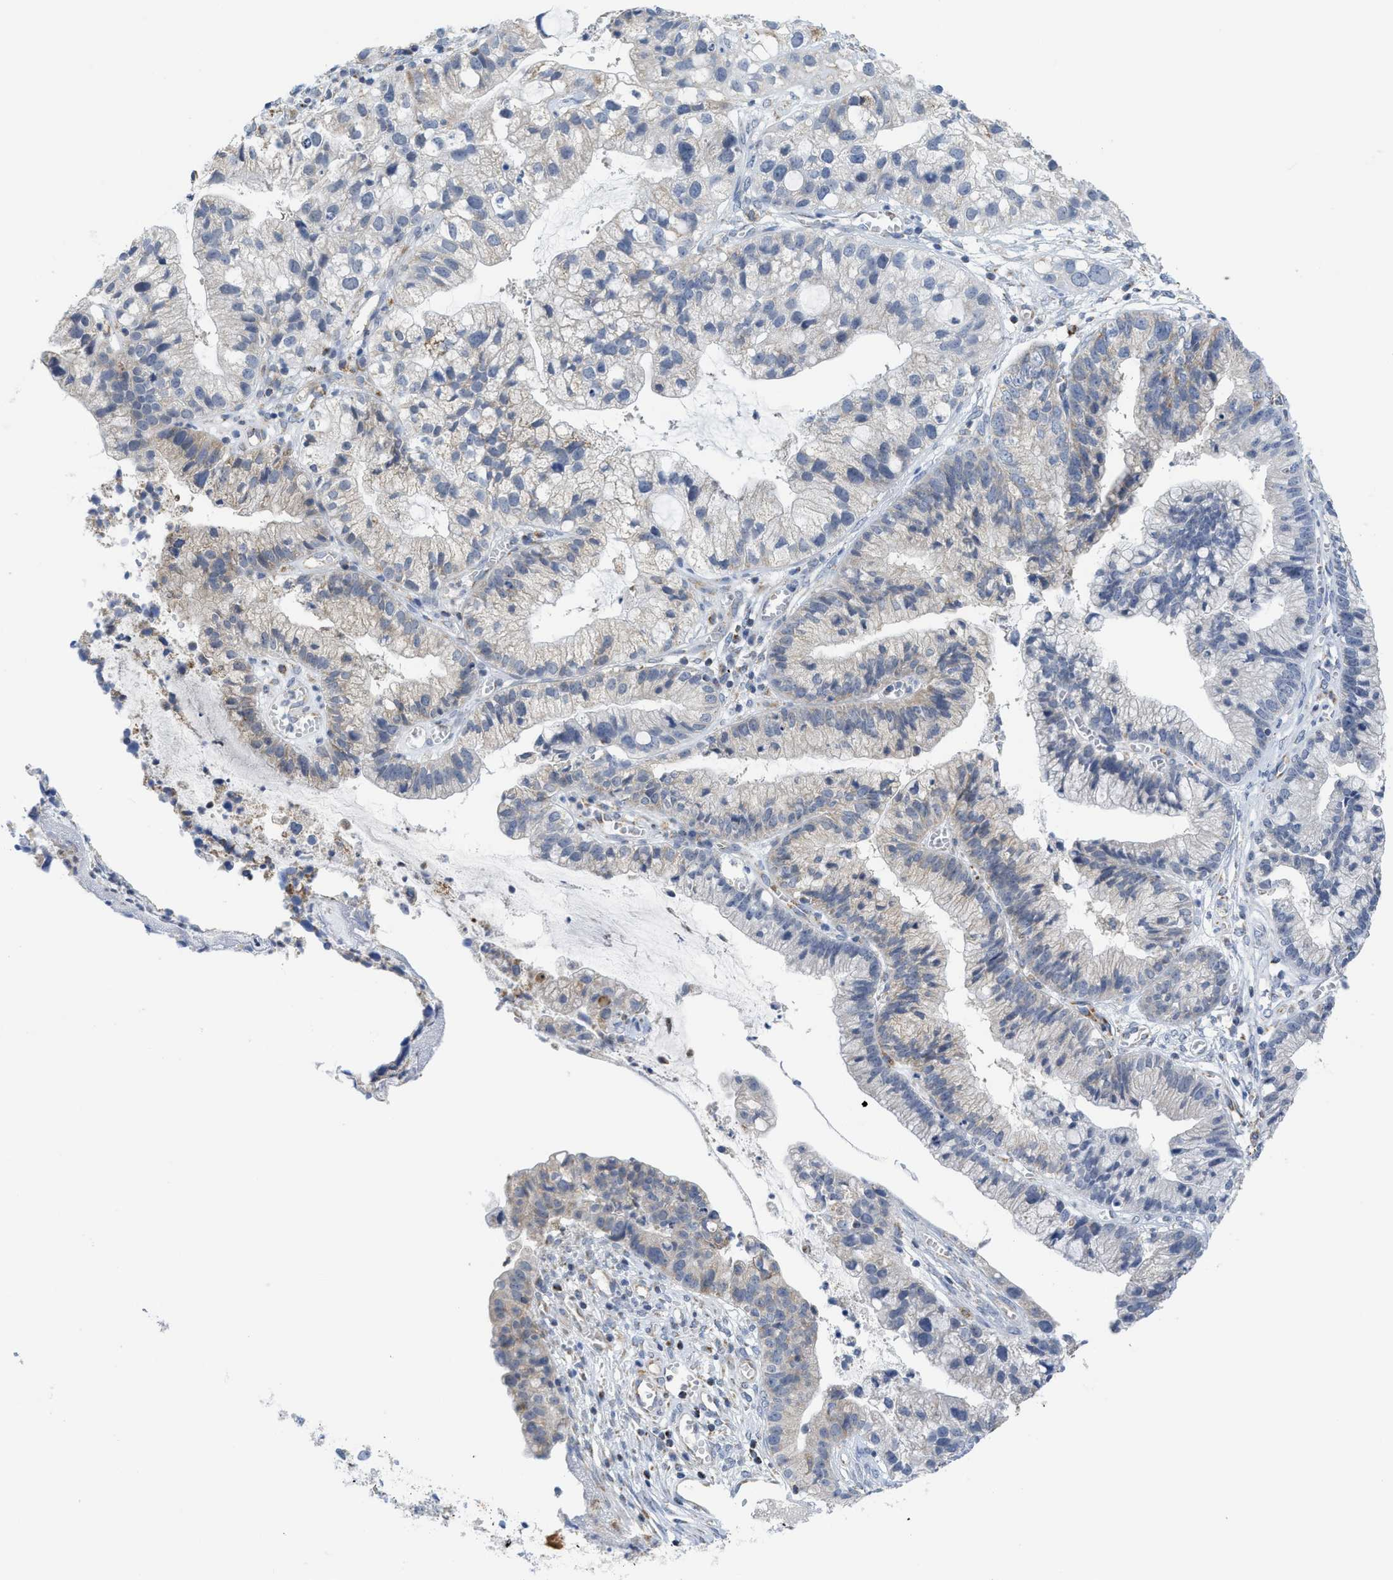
{"staining": {"intensity": "negative", "quantity": "none", "location": "none"}, "tissue": "cervical cancer", "cell_type": "Tumor cells", "image_type": "cancer", "snomed": [{"axis": "morphology", "description": "Adenocarcinoma, NOS"}, {"axis": "topography", "description": "Cervix"}], "caption": "Immunohistochemical staining of cervical cancer reveals no significant expression in tumor cells.", "gene": "GATD3", "patient": {"sex": "female", "age": 44}}